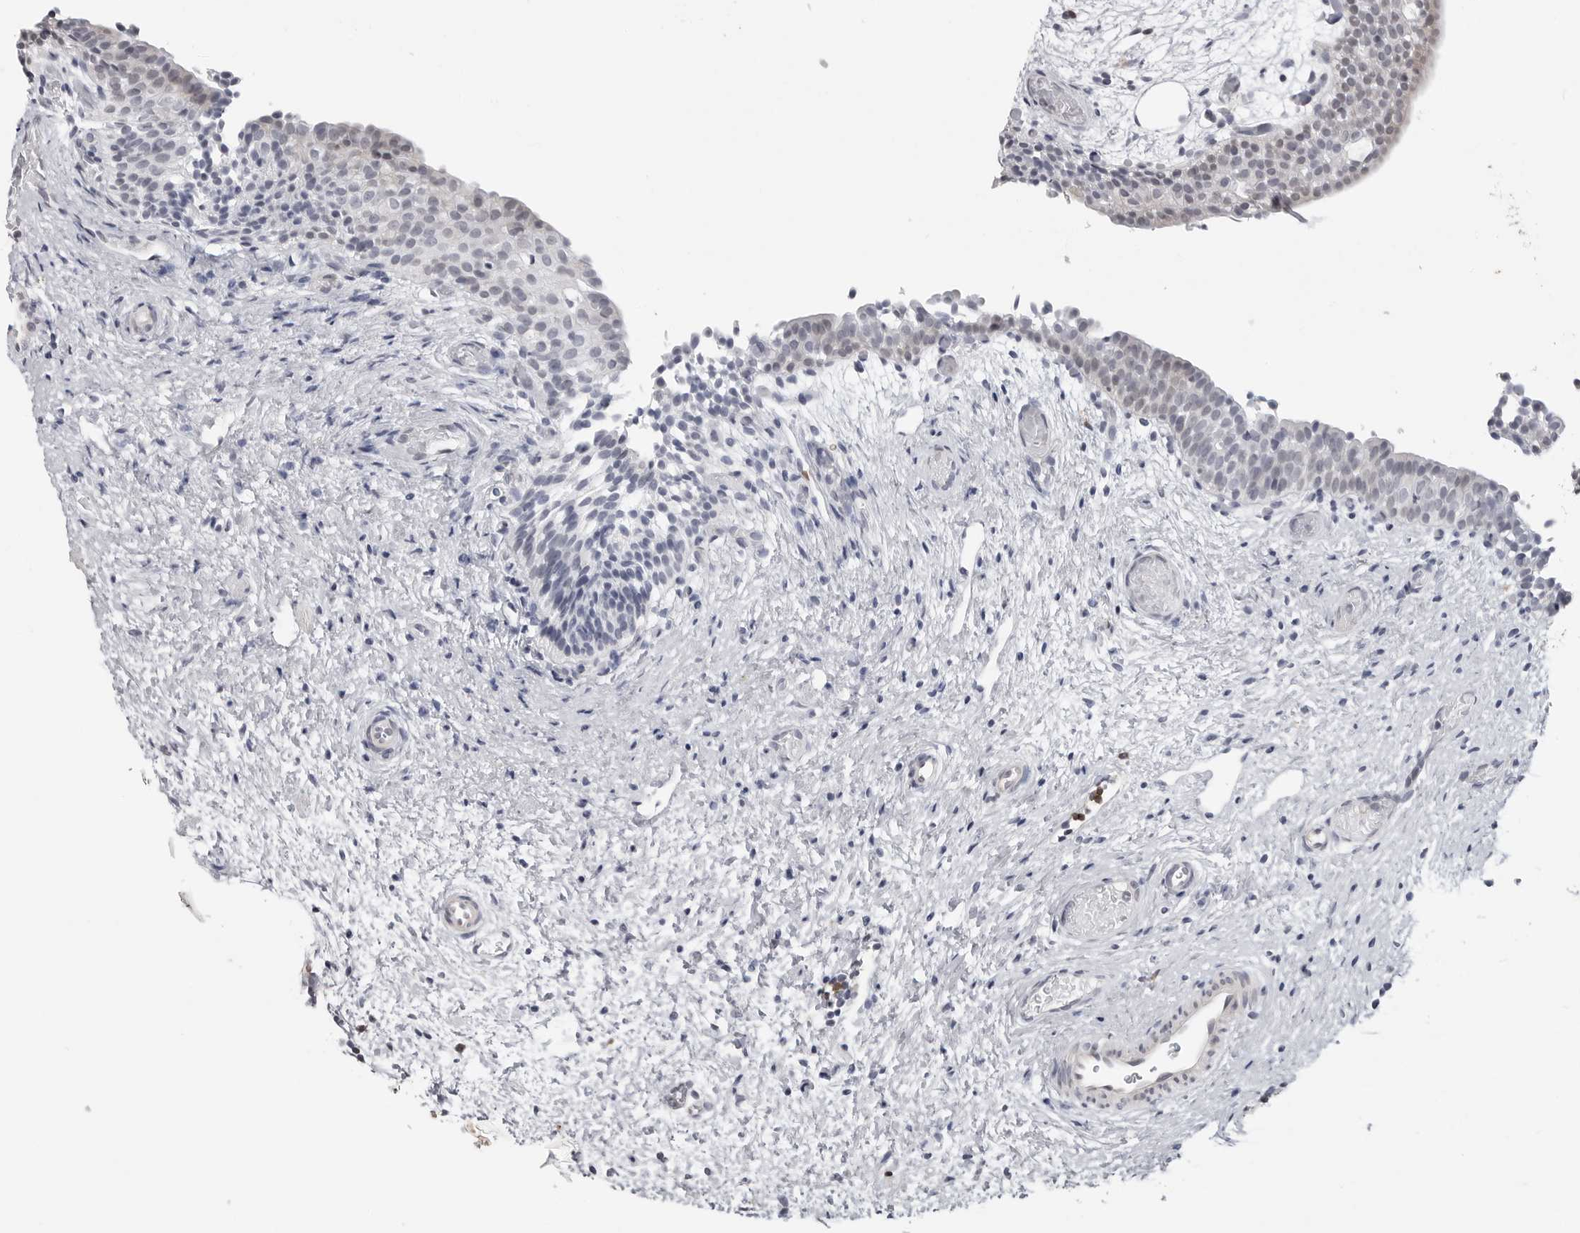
{"staining": {"intensity": "negative", "quantity": "none", "location": "none"}, "tissue": "urinary bladder", "cell_type": "Urothelial cells", "image_type": "normal", "snomed": [{"axis": "morphology", "description": "Normal tissue, NOS"}, {"axis": "topography", "description": "Urinary bladder"}], "caption": "This is an immunohistochemistry (IHC) micrograph of normal human urinary bladder. There is no positivity in urothelial cells.", "gene": "CXCR5", "patient": {"sex": "male", "age": 1}}